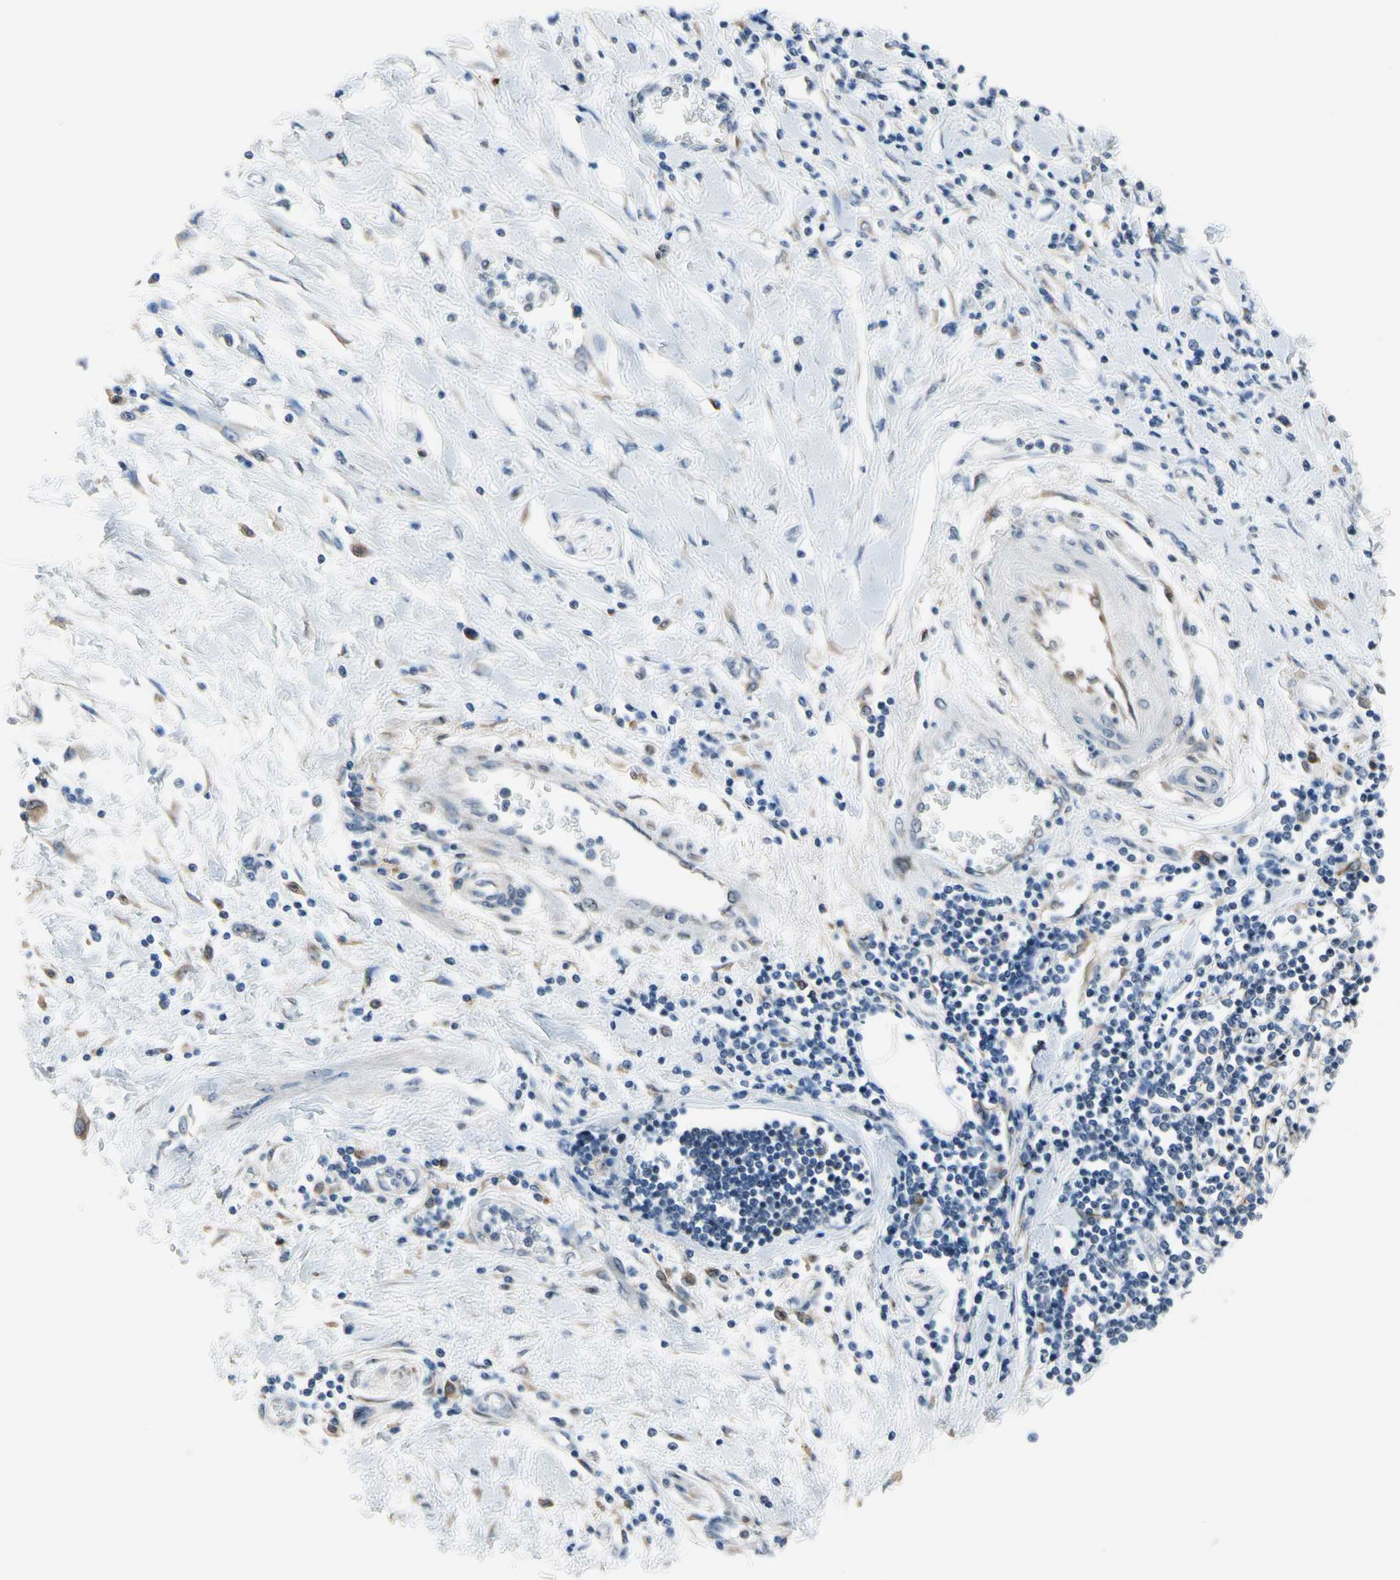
{"staining": {"intensity": "weak", "quantity": ">75%", "location": "cytoplasmic/membranous"}, "tissue": "pancreatic cancer", "cell_type": "Tumor cells", "image_type": "cancer", "snomed": [{"axis": "morphology", "description": "Adenocarcinoma, NOS"}, {"axis": "topography", "description": "Pancreas"}], "caption": "A histopathology image of pancreatic cancer stained for a protein demonstrates weak cytoplasmic/membranous brown staining in tumor cells. (IHC, brightfield microscopy, high magnification).", "gene": "TMED7", "patient": {"sex": "female", "age": 70}}